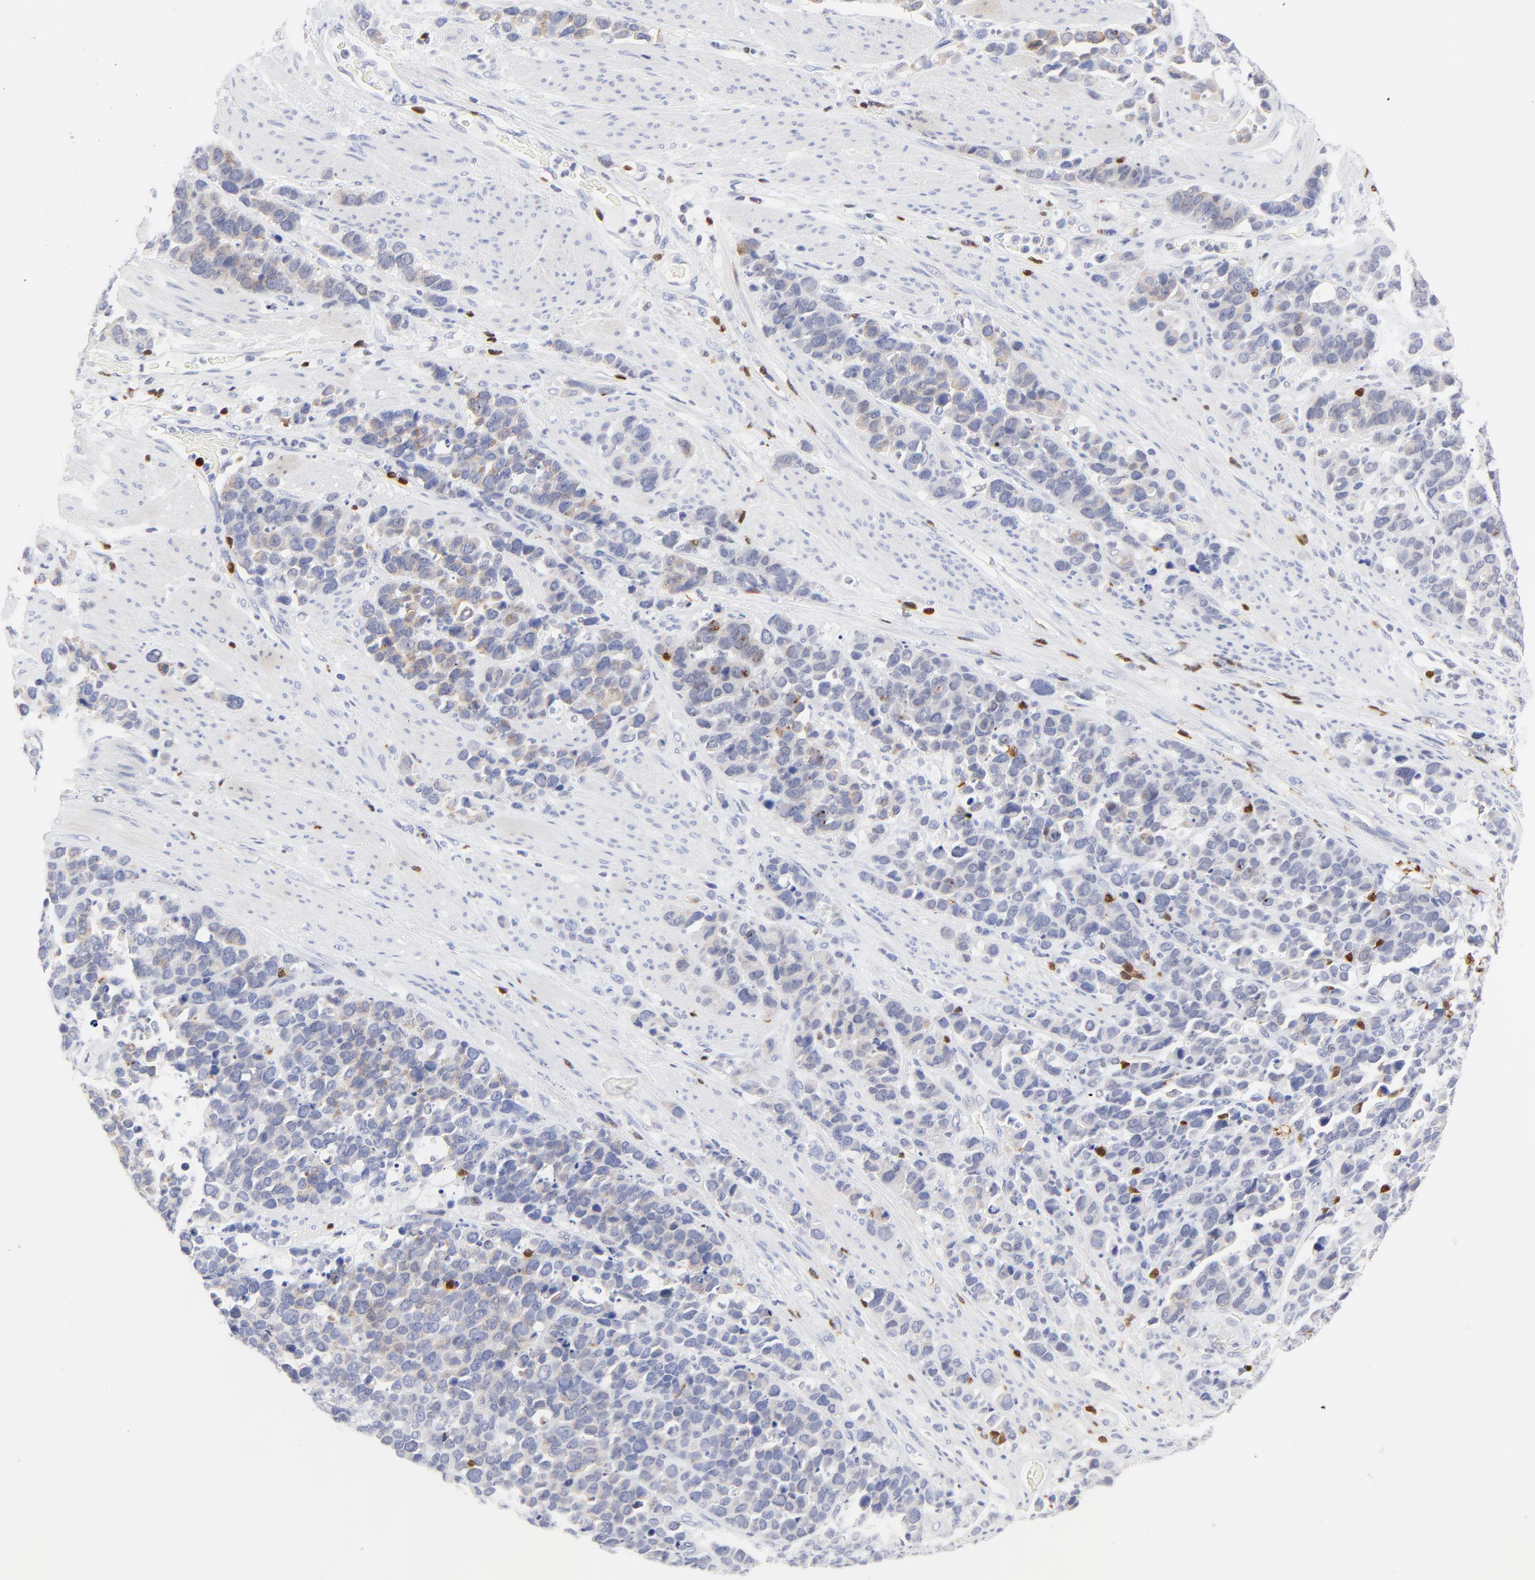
{"staining": {"intensity": "weak", "quantity": "25%-75%", "location": "cytoplasmic/membranous"}, "tissue": "stomach cancer", "cell_type": "Tumor cells", "image_type": "cancer", "snomed": [{"axis": "morphology", "description": "Adenocarcinoma, NOS"}, {"axis": "topography", "description": "Stomach, upper"}], "caption": "DAB (3,3'-diaminobenzidine) immunohistochemical staining of human stomach cancer (adenocarcinoma) shows weak cytoplasmic/membranous protein expression in approximately 25%-75% of tumor cells.", "gene": "ZAP70", "patient": {"sex": "male", "age": 71}}